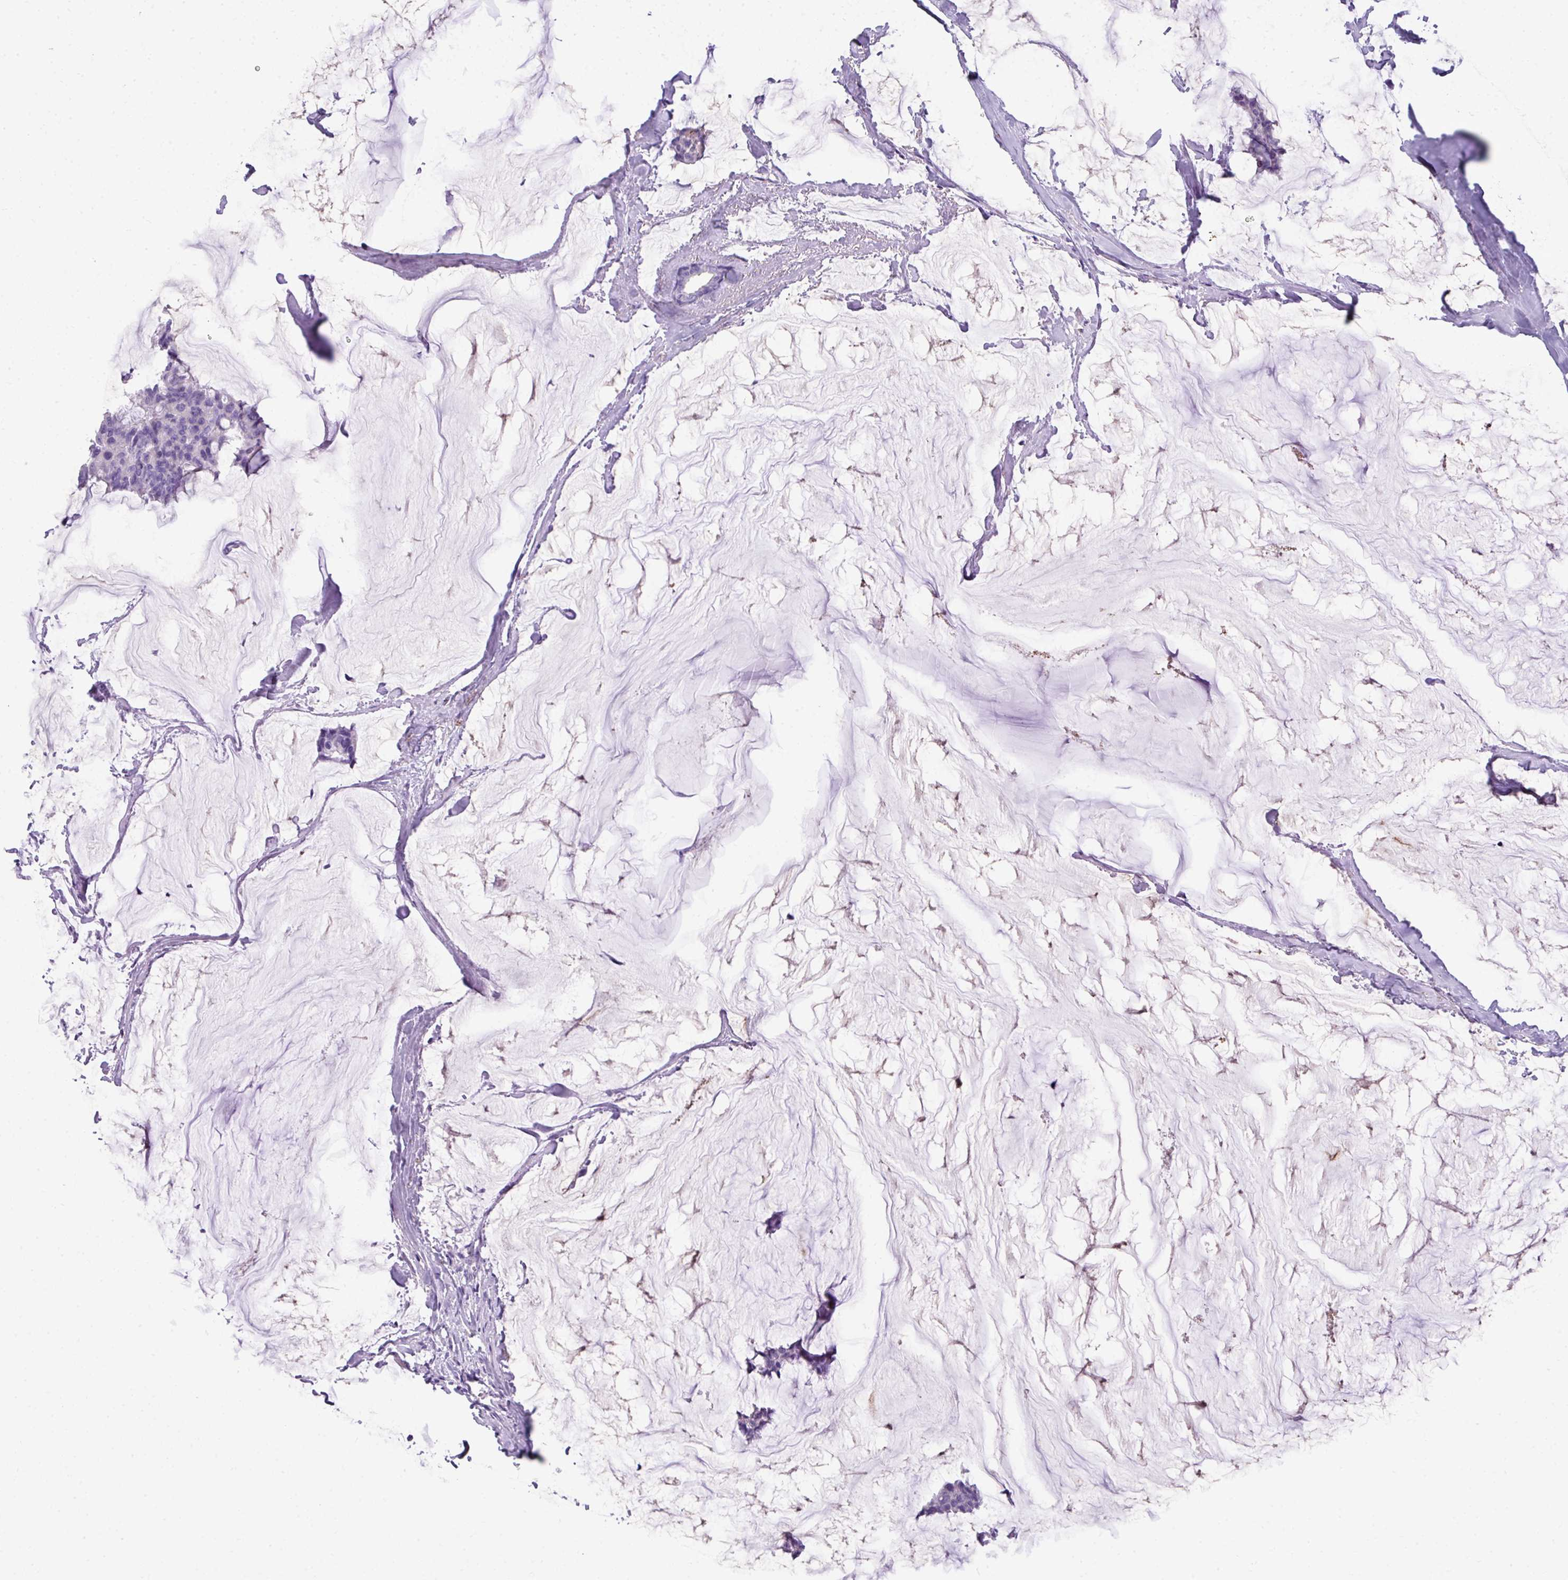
{"staining": {"intensity": "negative", "quantity": "none", "location": "none"}, "tissue": "breast cancer", "cell_type": "Tumor cells", "image_type": "cancer", "snomed": [{"axis": "morphology", "description": "Duct carcinoma"}, {"axis": "topography", "description": "Breast"}], "caption": "Tumor cells are negative for protein expression in human invasive ductal carcinoma (breast).", "gene": "ZNF568", "patient": {"sex": "female", "age": 93}}